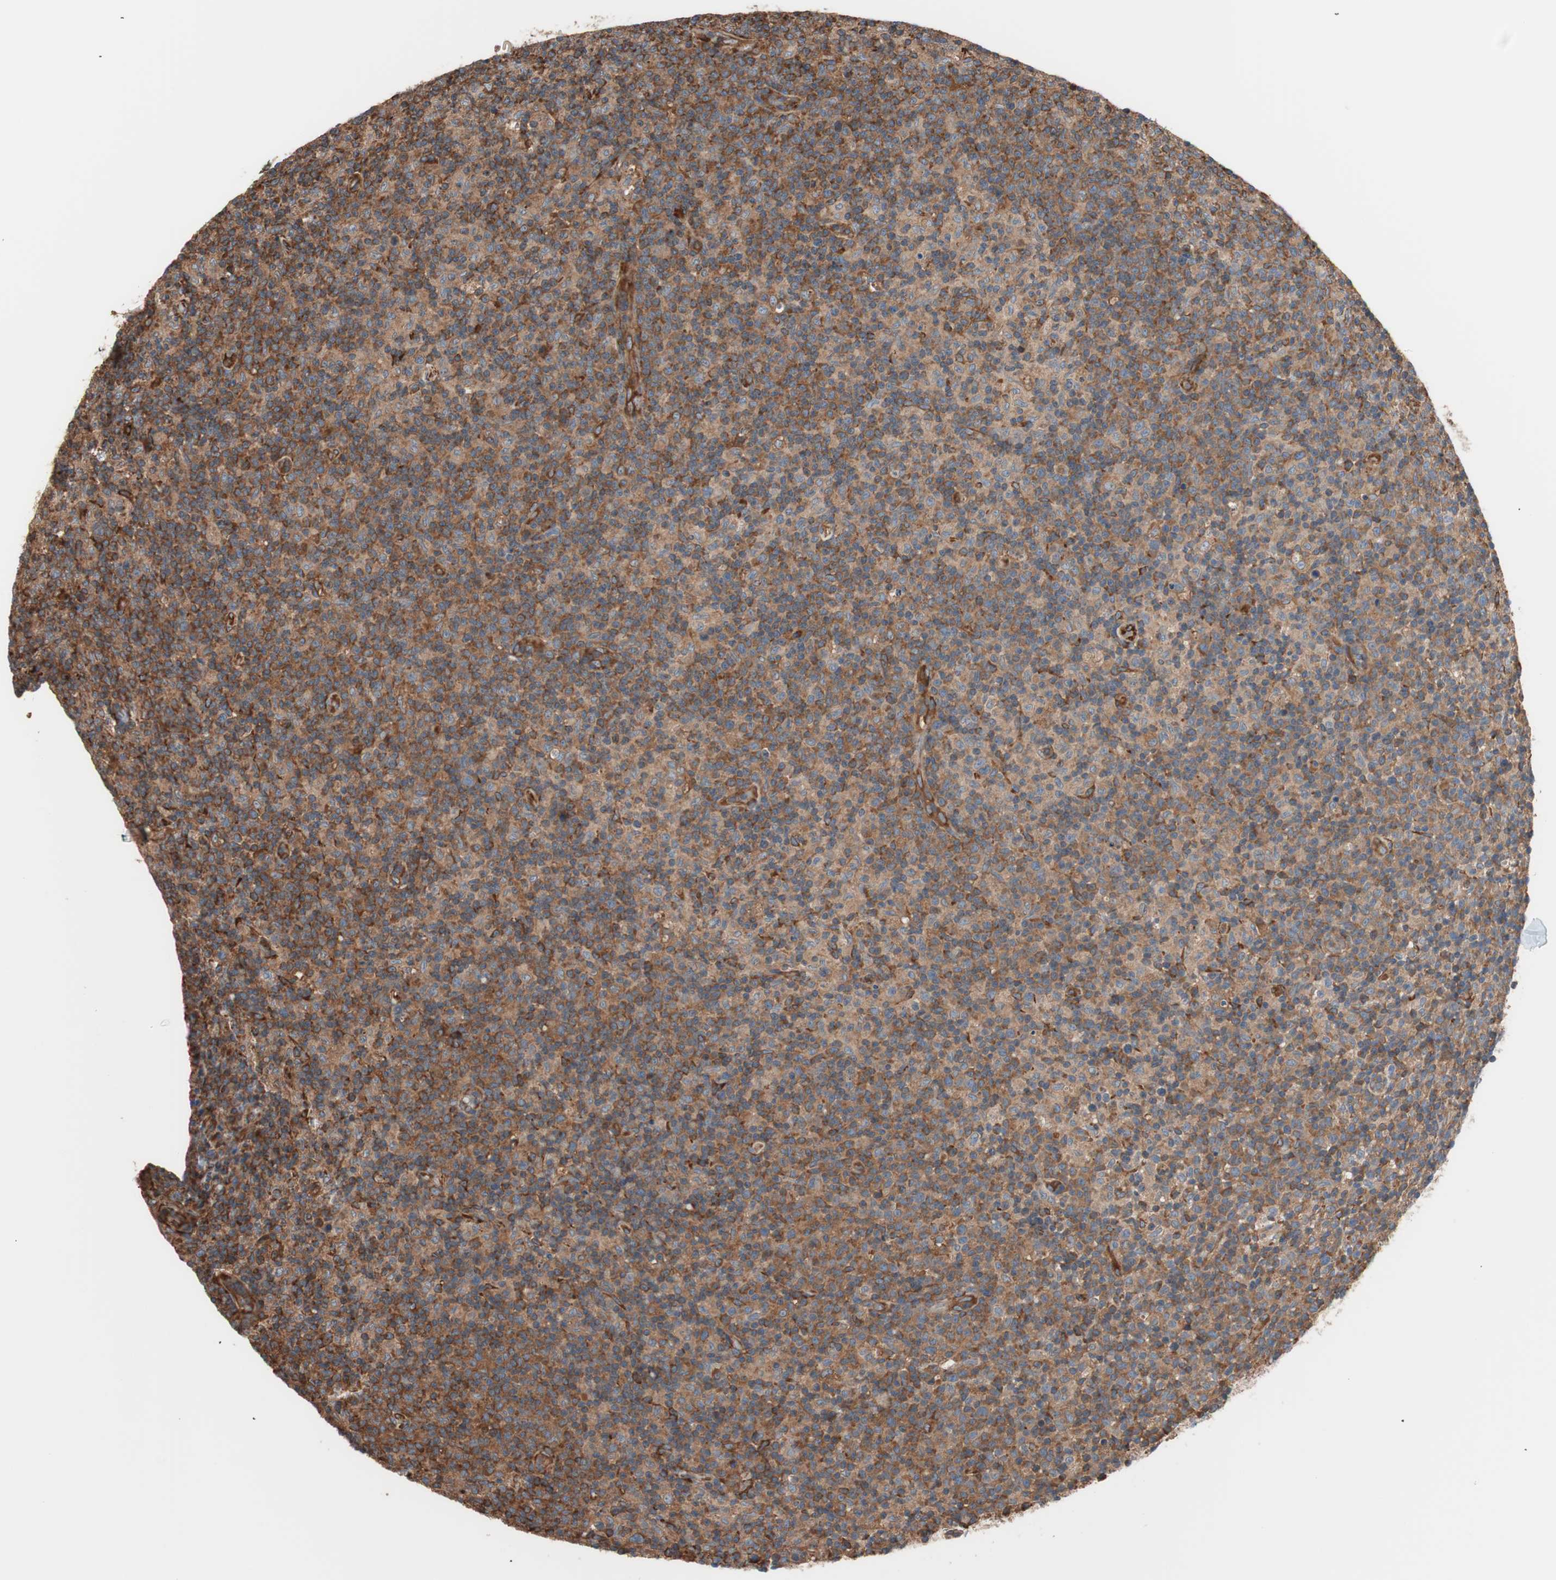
{"staining": {"intensity": "strong", "quantity": ">75%", "location": "cytoplasmic/membranous"}, "tissue": "lymph node", "cell_type": "Germinal center cells", "image_type": "normal", "snomed": [{"axis": "morphology", "description": "Normal tissue, NOS"}, {"axis": "morphology", "description": "Inflammation, NOS"}, {"axis": "topography", "description": "Lymph node"}], "caption": "Immunohistochemistry image of normal lymph node stained for a protein (brown), which shows high levels of strong cytoplasmic/membranous expression in about >75% of germinal center cells.", "gene": "GPSM2", "patient": {"sex": "male", "age": 55}}